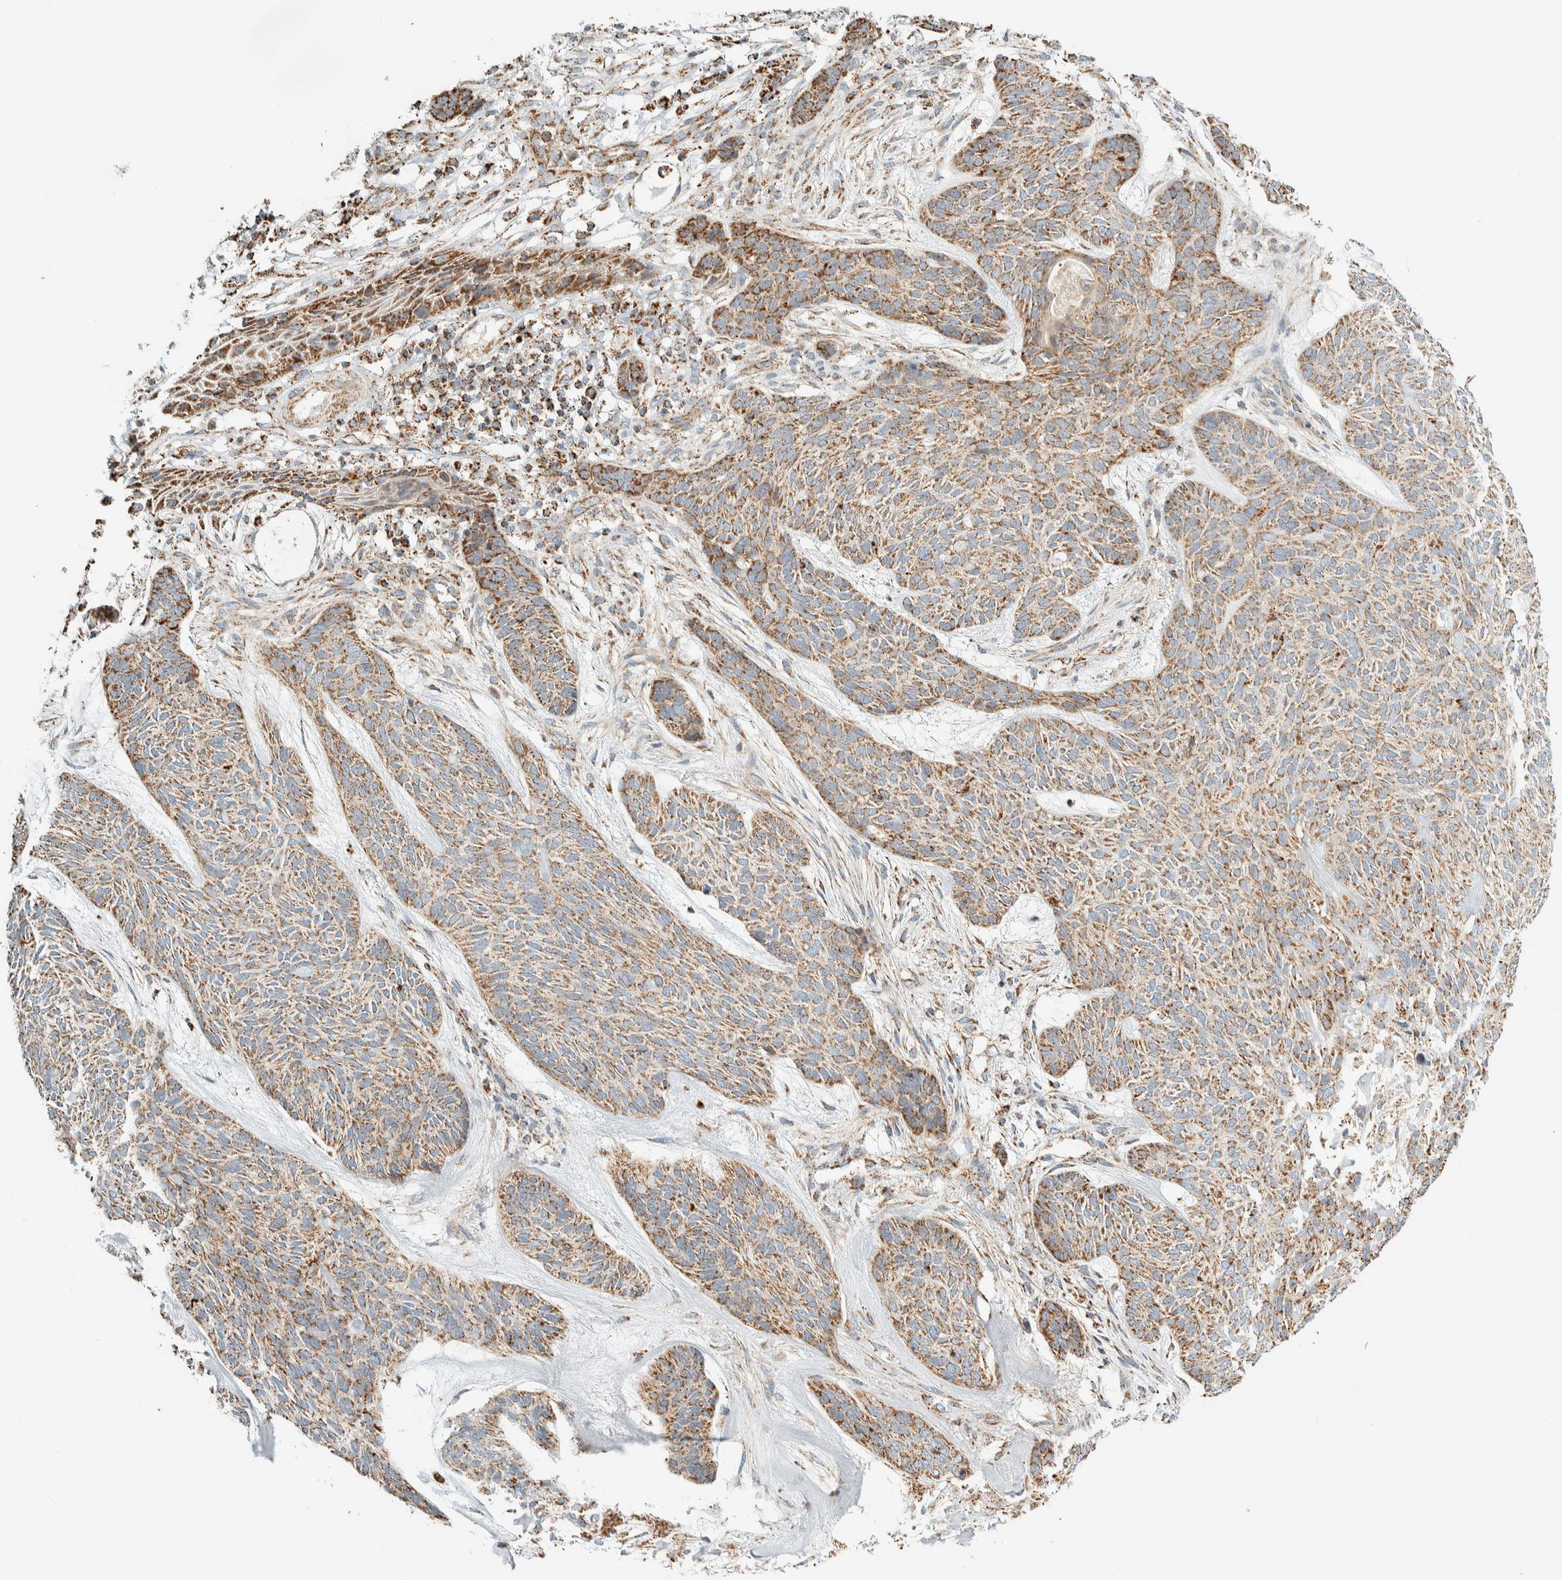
{"staining": {"intensity": "moderate", "quantity": ">75%", "location": "cytoplasmic/membranous"}, "tissue": "skin cancer", "cell_type": "Tumor cells", "image_type": "cancer", "snomed": [{"axis": "morphology", "description": "Basal cell carcinoma"}, {"axis": "topography", "description": "Skin"}], "caption": "Immunohistochemical staining of skin cancer (basal cell carcinoma) exhibits medium levels of moderate cytoplasmic/membranous staining in approximately >75% of tumor cells.", "gene": "ZNF454", "patient": {"sex": "male", "age": 55}}